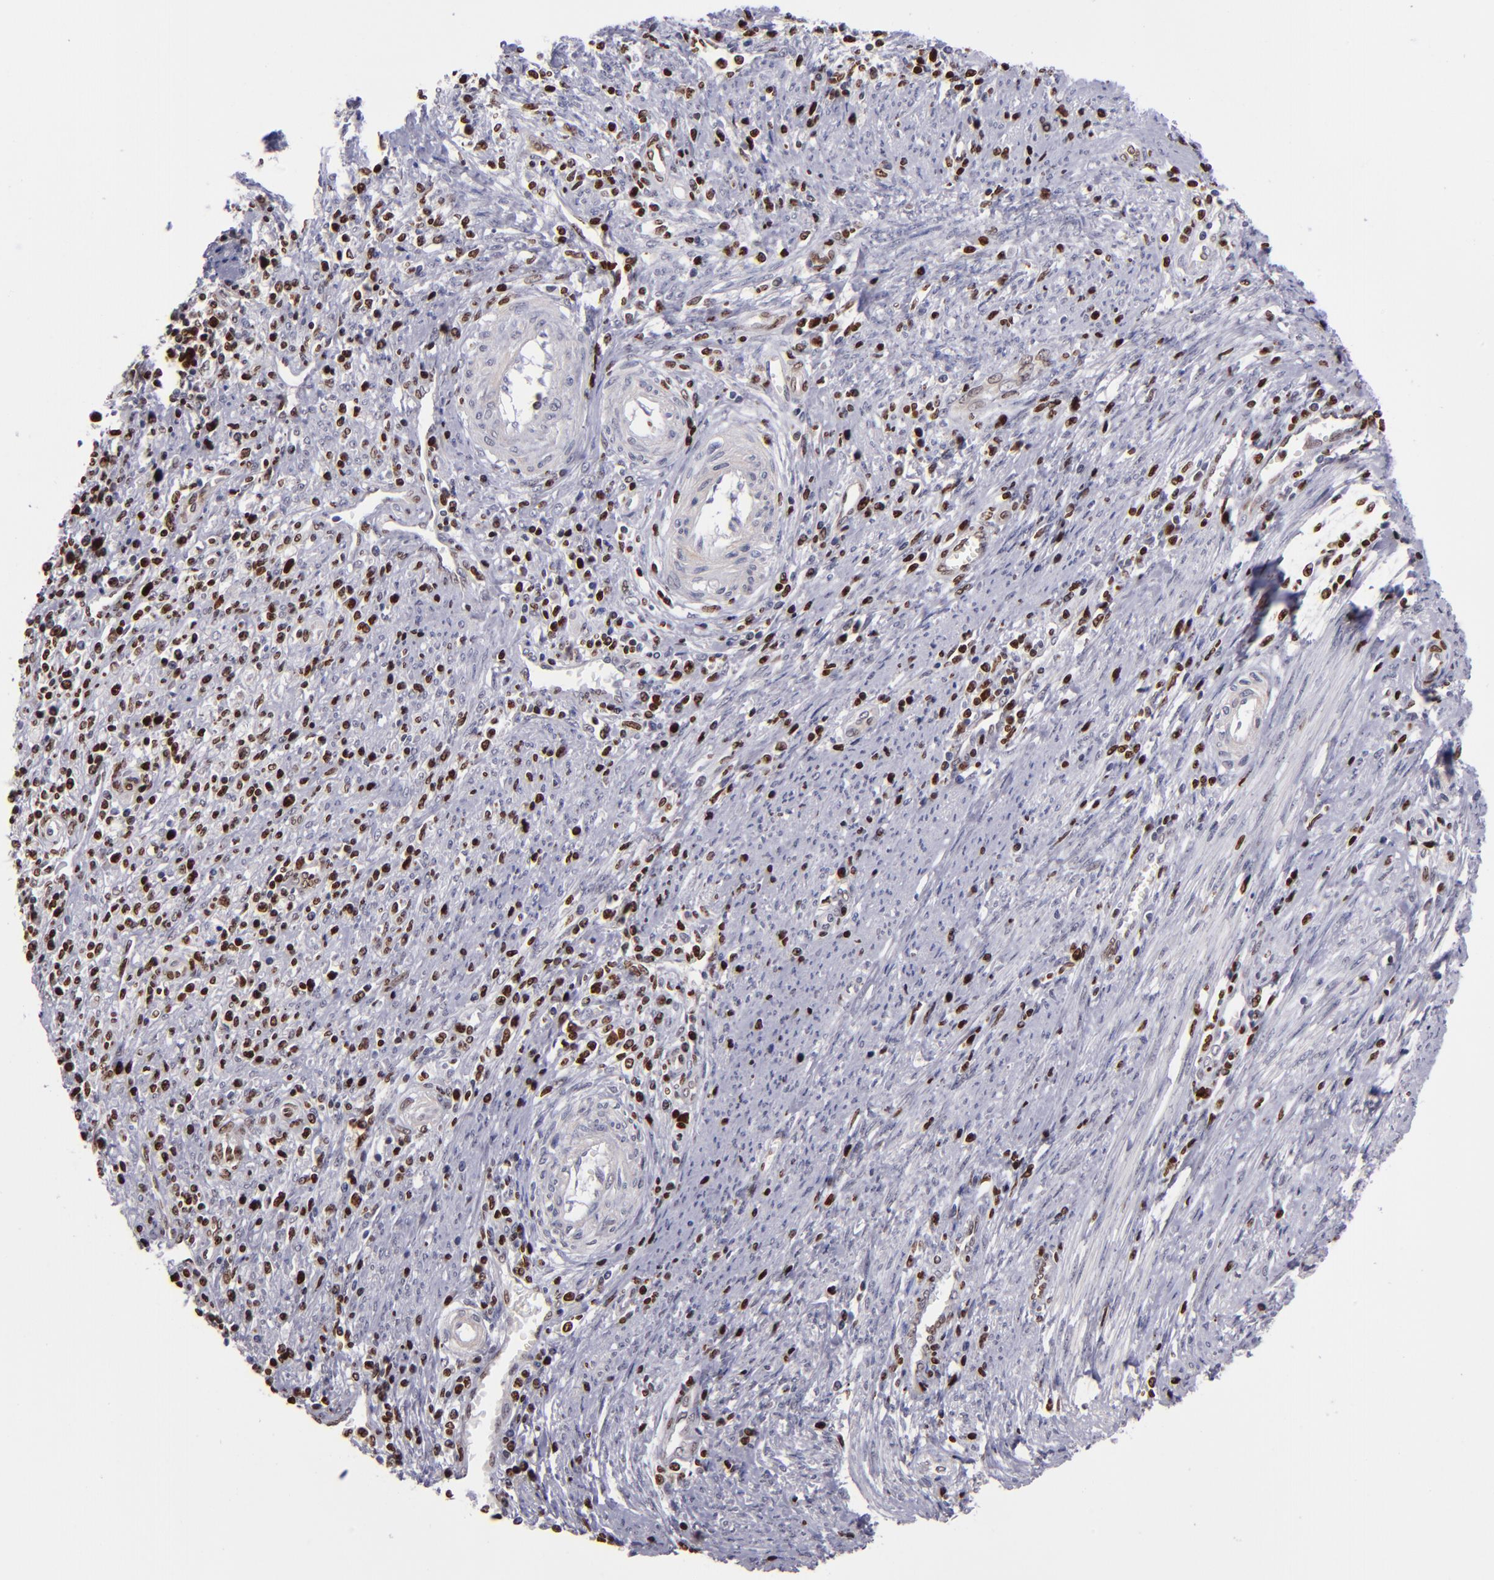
{"staining": {"intensity": "moderate", "quantity": ">75%", "location": "nuclear"}, "tissue": "cervical cancer", "cell_type": "Tumor cells", "image_type": "cancer", "snomed": [{"axis": "morphology", "description": "Adenocarcinoma, NOS"}, {"axis": "topography", "description": "Cervix"}], "caption": "A micrograph of human cervical cancer (adenocarcinoma) stained for a protein exhibits moderate nuclear brown staining in tumor cells.", "gene": "CDKL5", "patient": {"sex": "female", "age": 36}}